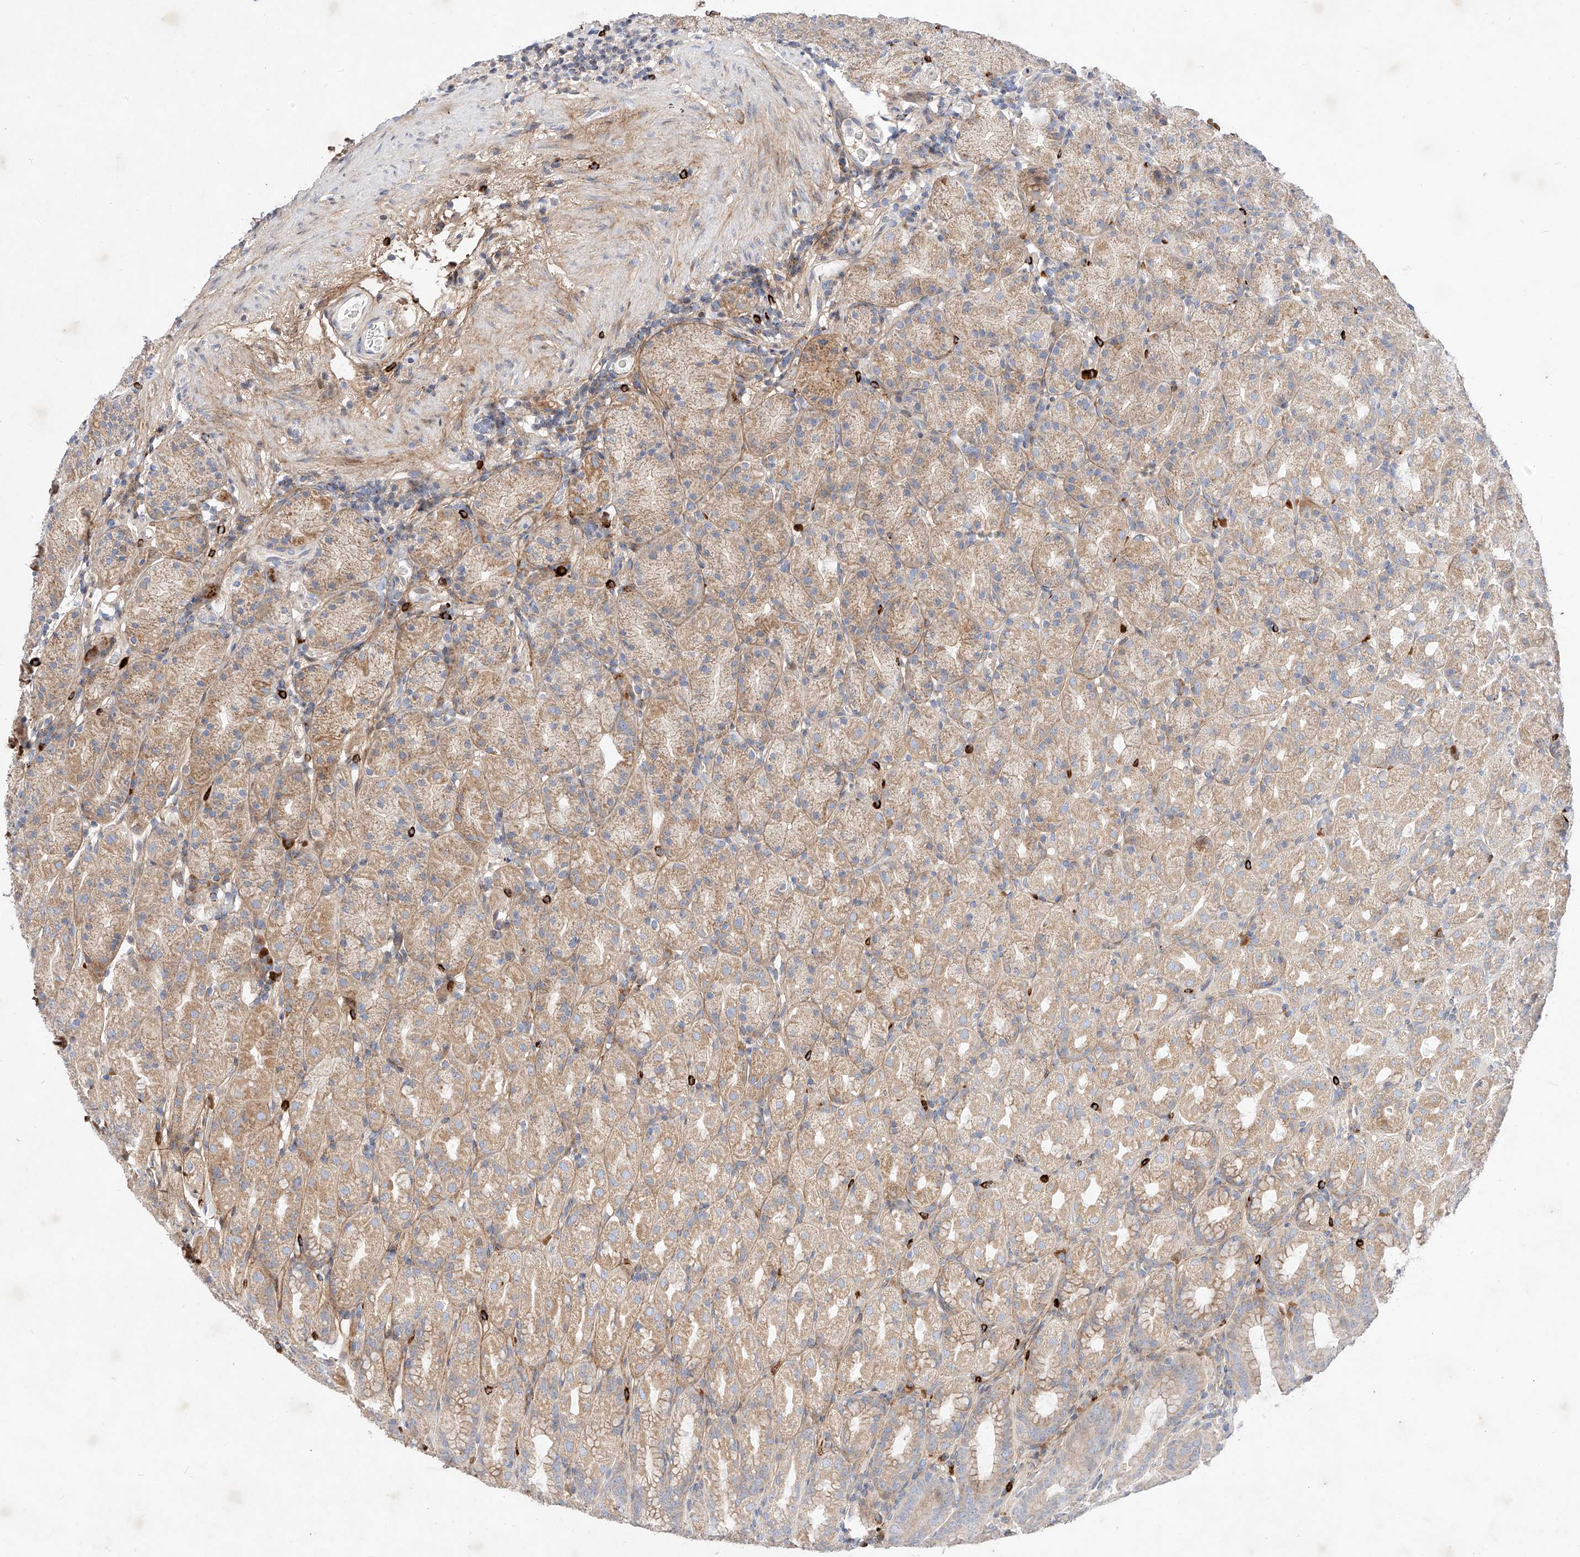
{"staining": {"intensity": "moderate", "quantity": ">75%", "location": "cytoplasmic/membranous"}, "tissue": "stomach", "cell_type": "Glandular cells", "image_type": "normal", "snomed": [{"axis": "morphology", "description": "Normal tissue, NOS"}, {"axis": "topography", "description": "Stomach, upper"}], "caption": "Immunohistochemistry of unremarkable human stomach exhibits medium levels of moderate cytoplasmic/membranous staining in about >75% of glandular cells.", "gene": "OSGEPL1", "patient": {"sex": "male", "age": 68}}